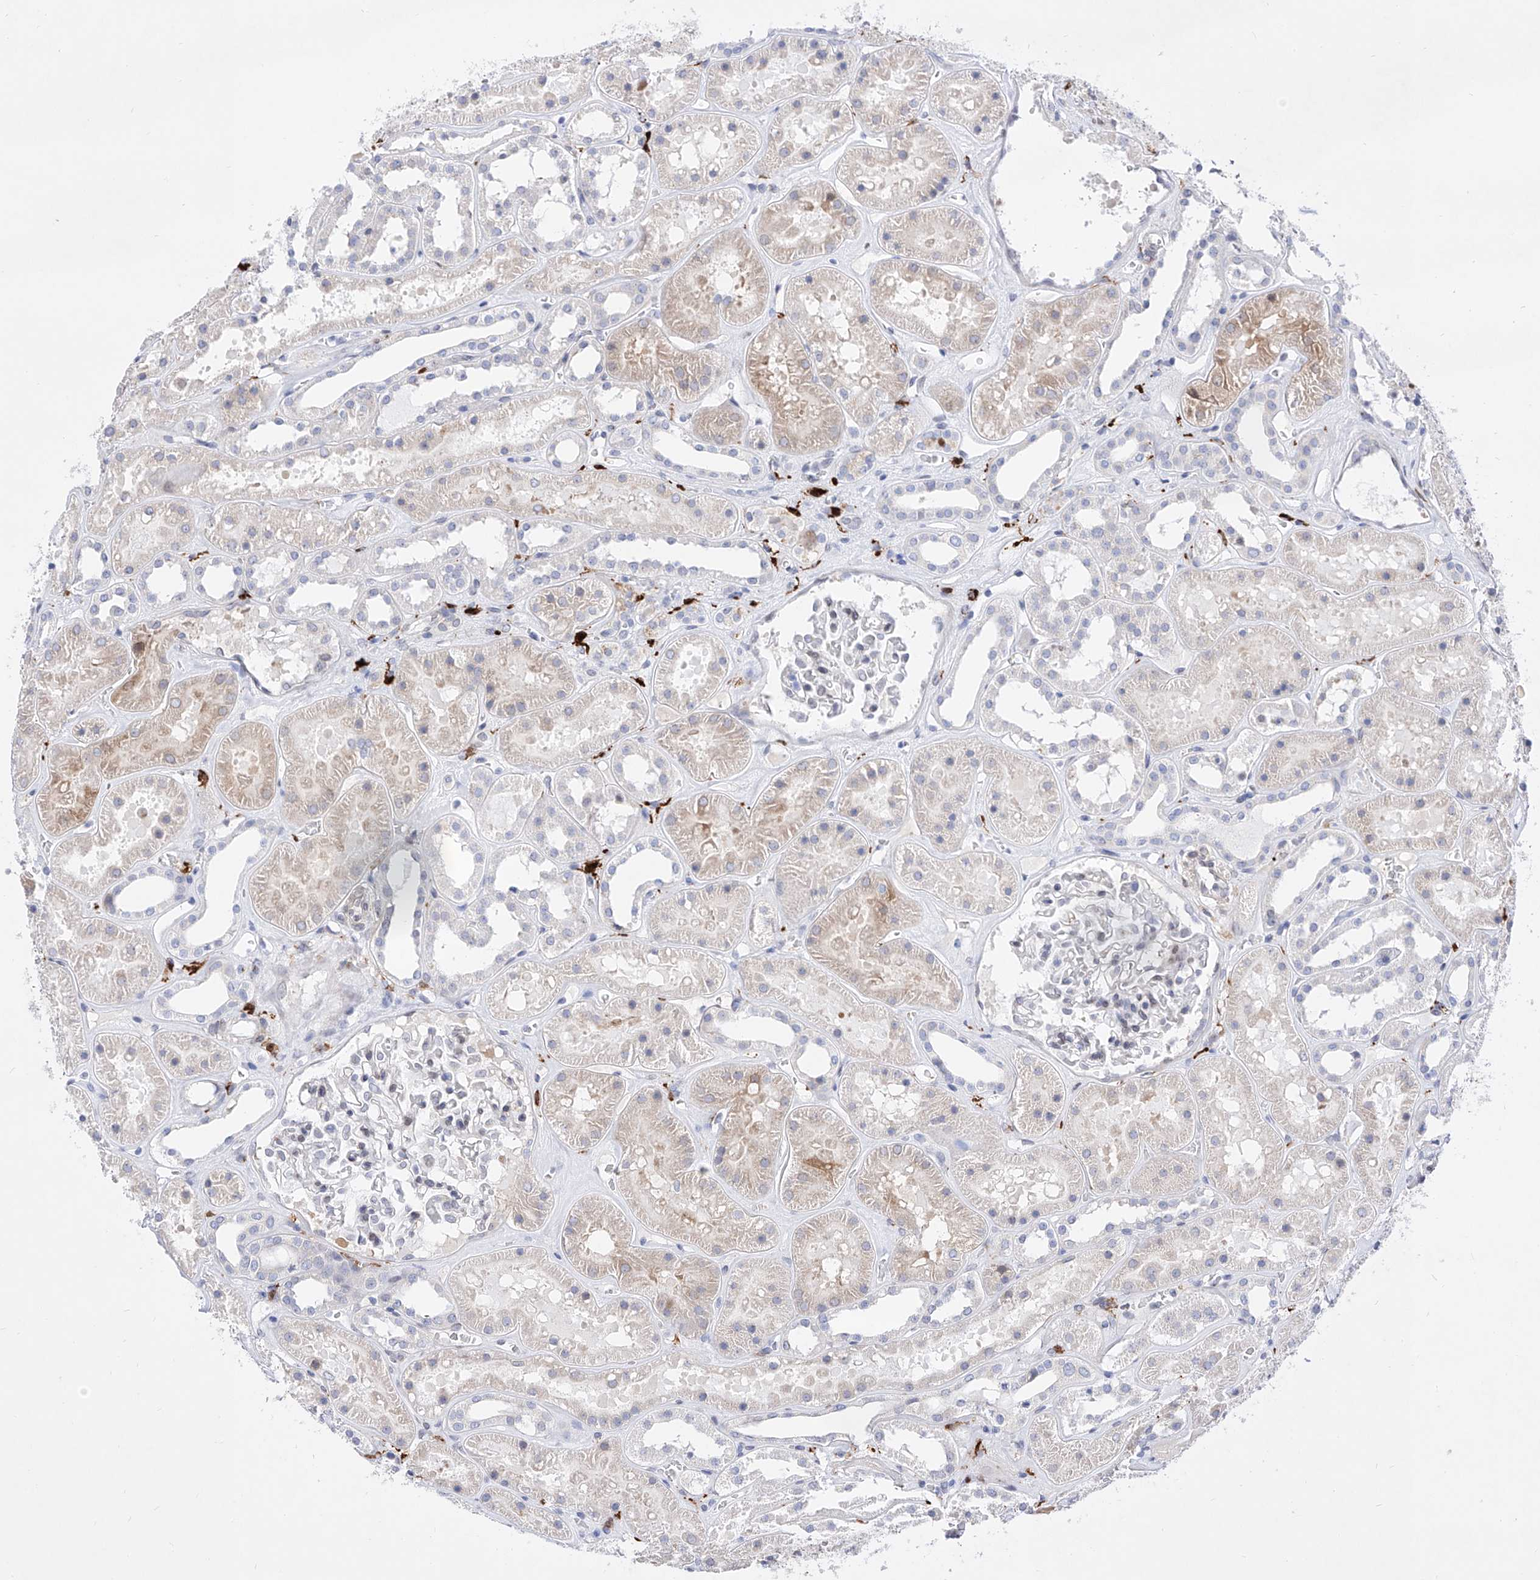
{"staining": {"intensity": "negative", "quantity": "none", "location": "none"}, "tissue": "kidney", "cell_type": "Cells in glomeruli", "image_type": "normal", "snomed": [{"axis": "morphology", "description": "Normal tissue, NOS"}, {"axis": "topography", "description": "Kidney"}], "caption": "The micrograph demonstrates no significant expression in cells in glomeruli of kidney. Brightfield microscopy of immunohistochemistry (IHC) stained with DAB (3,3'-diaminobenzidine) (brown) and hematoxylin (blue), captured at high magnification.", "gene": "LCLAT1", "patient": {"sex": "female", "age": 41}}